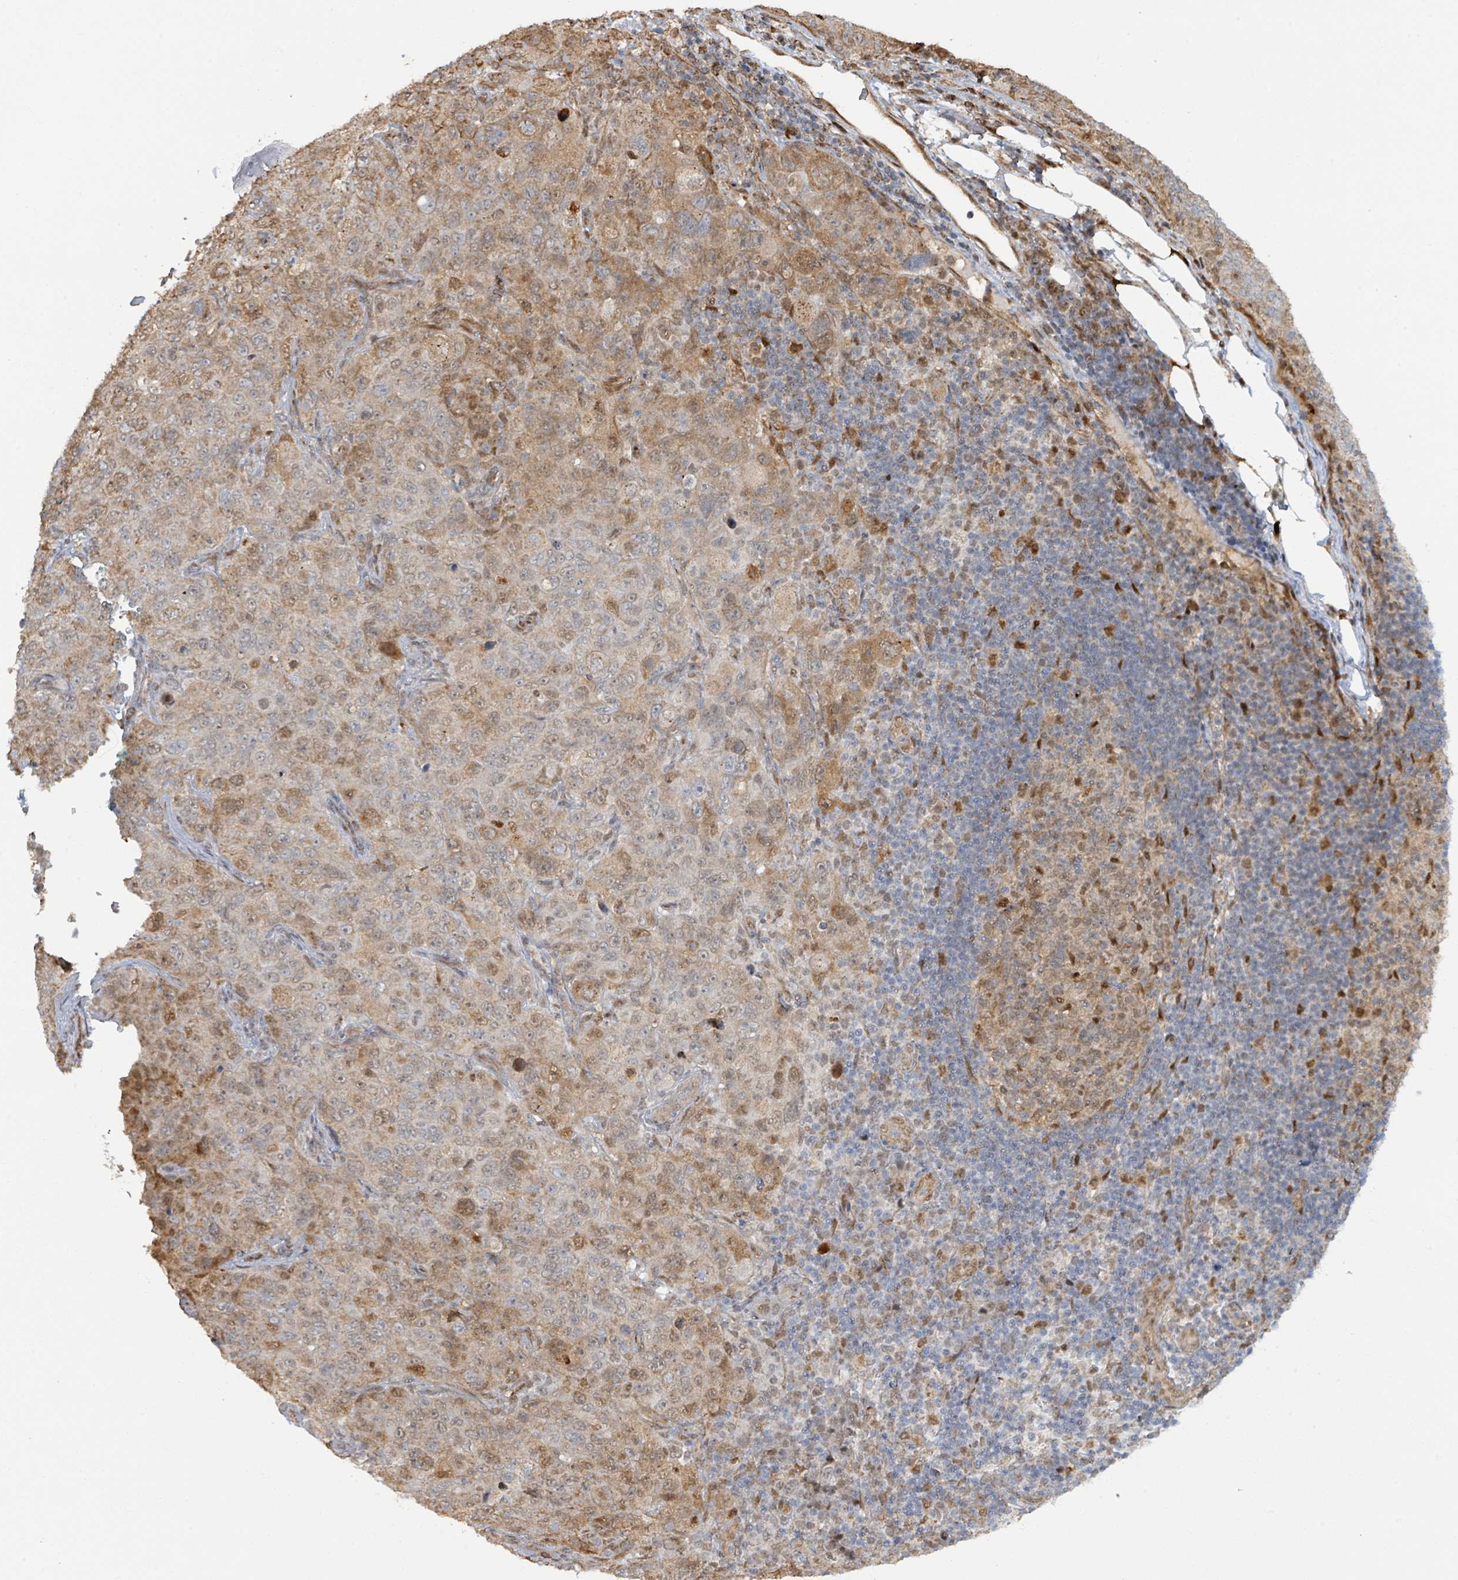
{"staining": {"intensity": "moderate", "quantity": ">75%", "location": "cytoplasmic/membranous,nuclear"}, "tissue": "pancreatic cancer", "cell_type": "Tumor cells", "image_type": "cancer", "snomed": [{"axis": "morphology", "description": "Adenocarcinoma, NOS"}, {"axis": "topography", "description": "Pancreas"}], "caption": "Protein expression analysis of adenocarcinoma (pancreatic) reveals moderate cytoplasmic/membranous and nuclear expression in approximately >75% of tumor cells. The staining was performed using DAB (3,3'-diaminobenzidine), with brown indicating positive protein expression. Nuclei are stained blue with hematoxylin.", "gene": "PSMB7", "patient": {"sex": "male", "age": 68}}